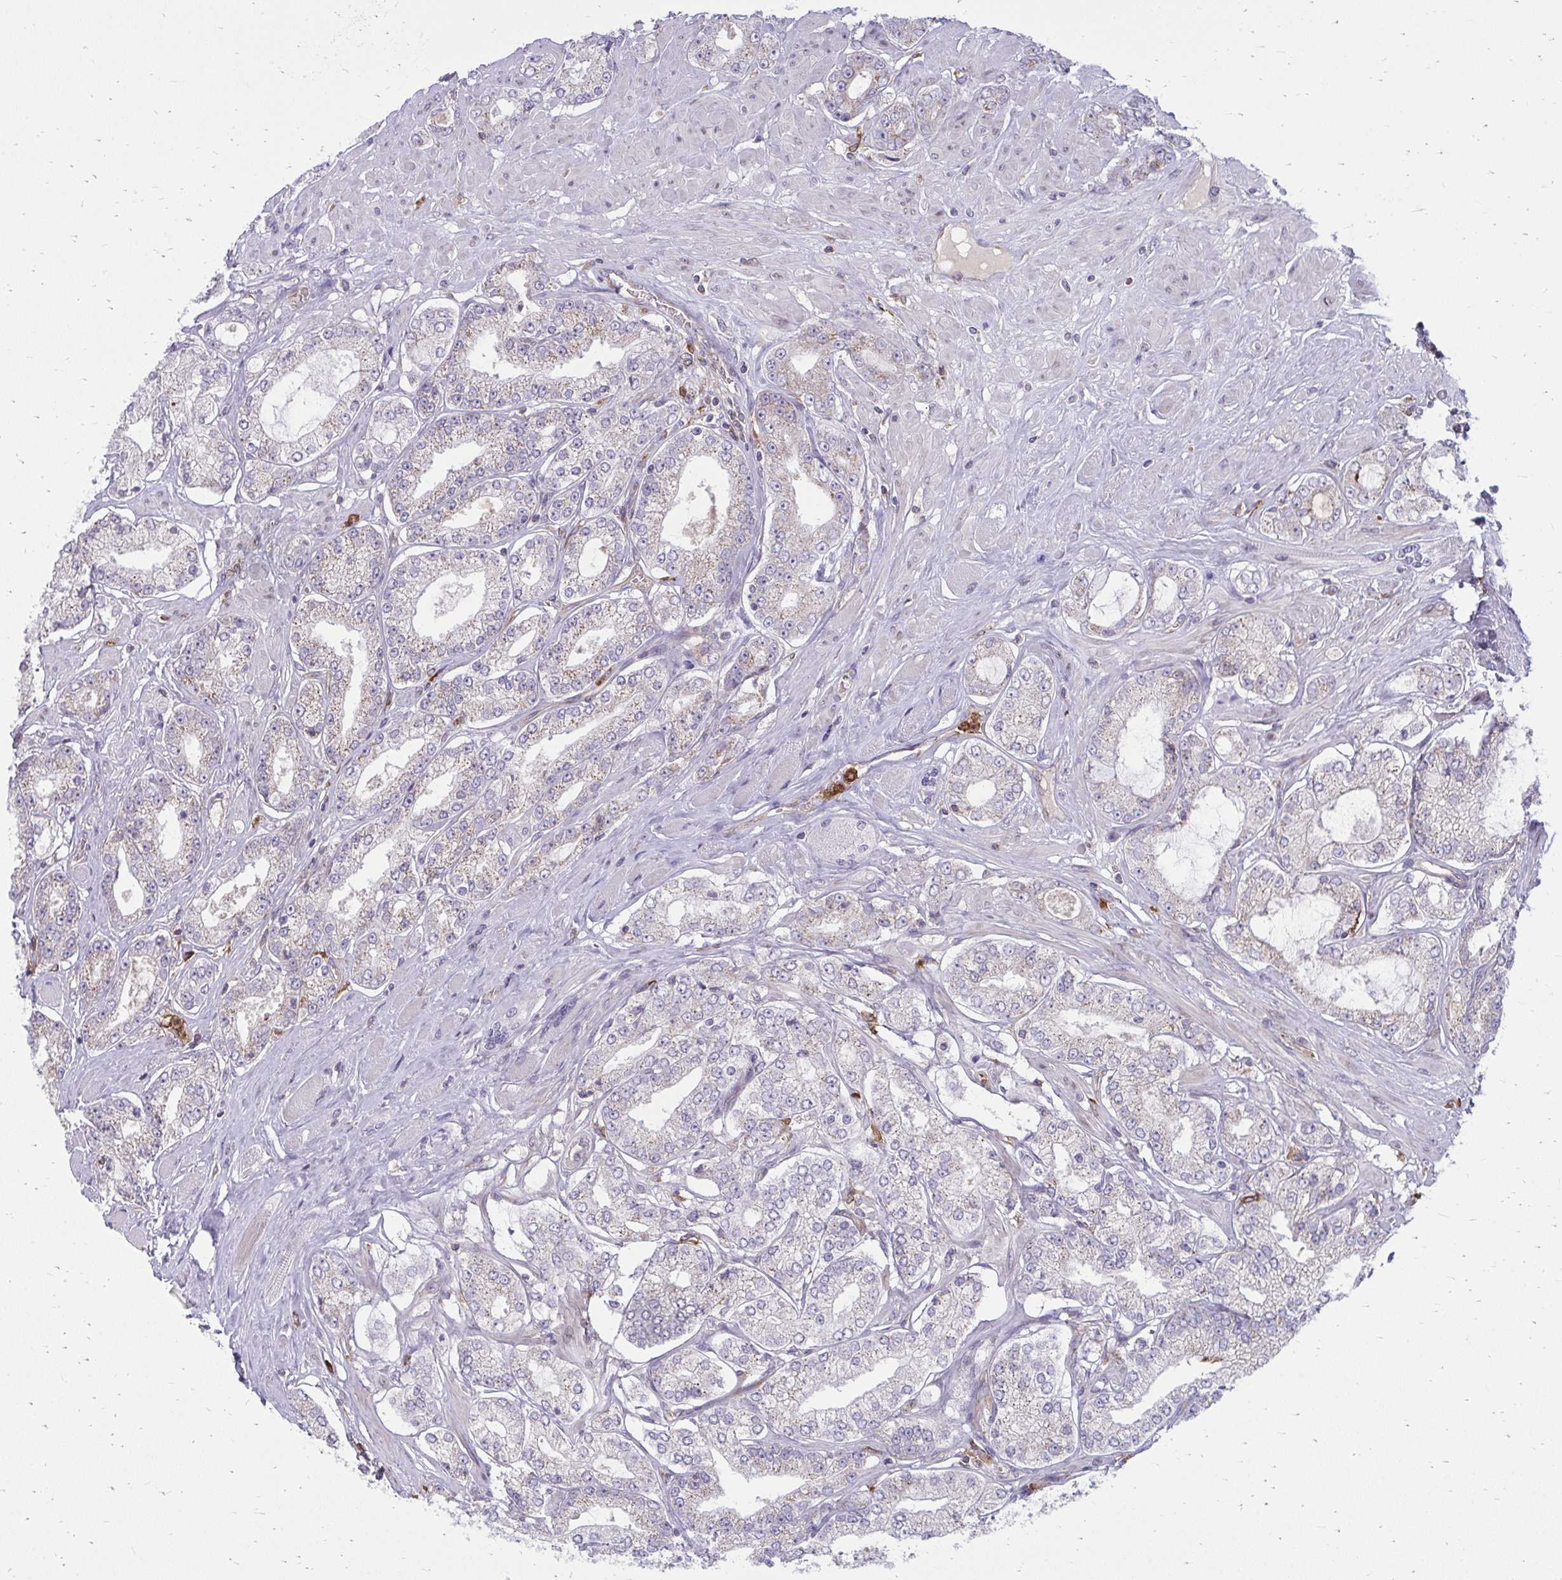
{"staining": {"intensity": "negative", "quantity": "none", "location": "none"}, "tissue": "prostate cancer", "cell_type": "Tumor cells", "image_type": "cancer", "snomed": [{"axis": "morphology", "description": "Adenocarcinoma, High grade"}, {"axis": "topography", "description": "Prostate"}], "caption": "IHC image of neoplastic tissue: human prostate adenocarcinoma (high-grade) stained with DAB (3,3'-diaminobenzidine) shows no significant protein positivity in tumor cells.", "gene": "ASAP1", "patient": {"sex": "male", "age": 68}}